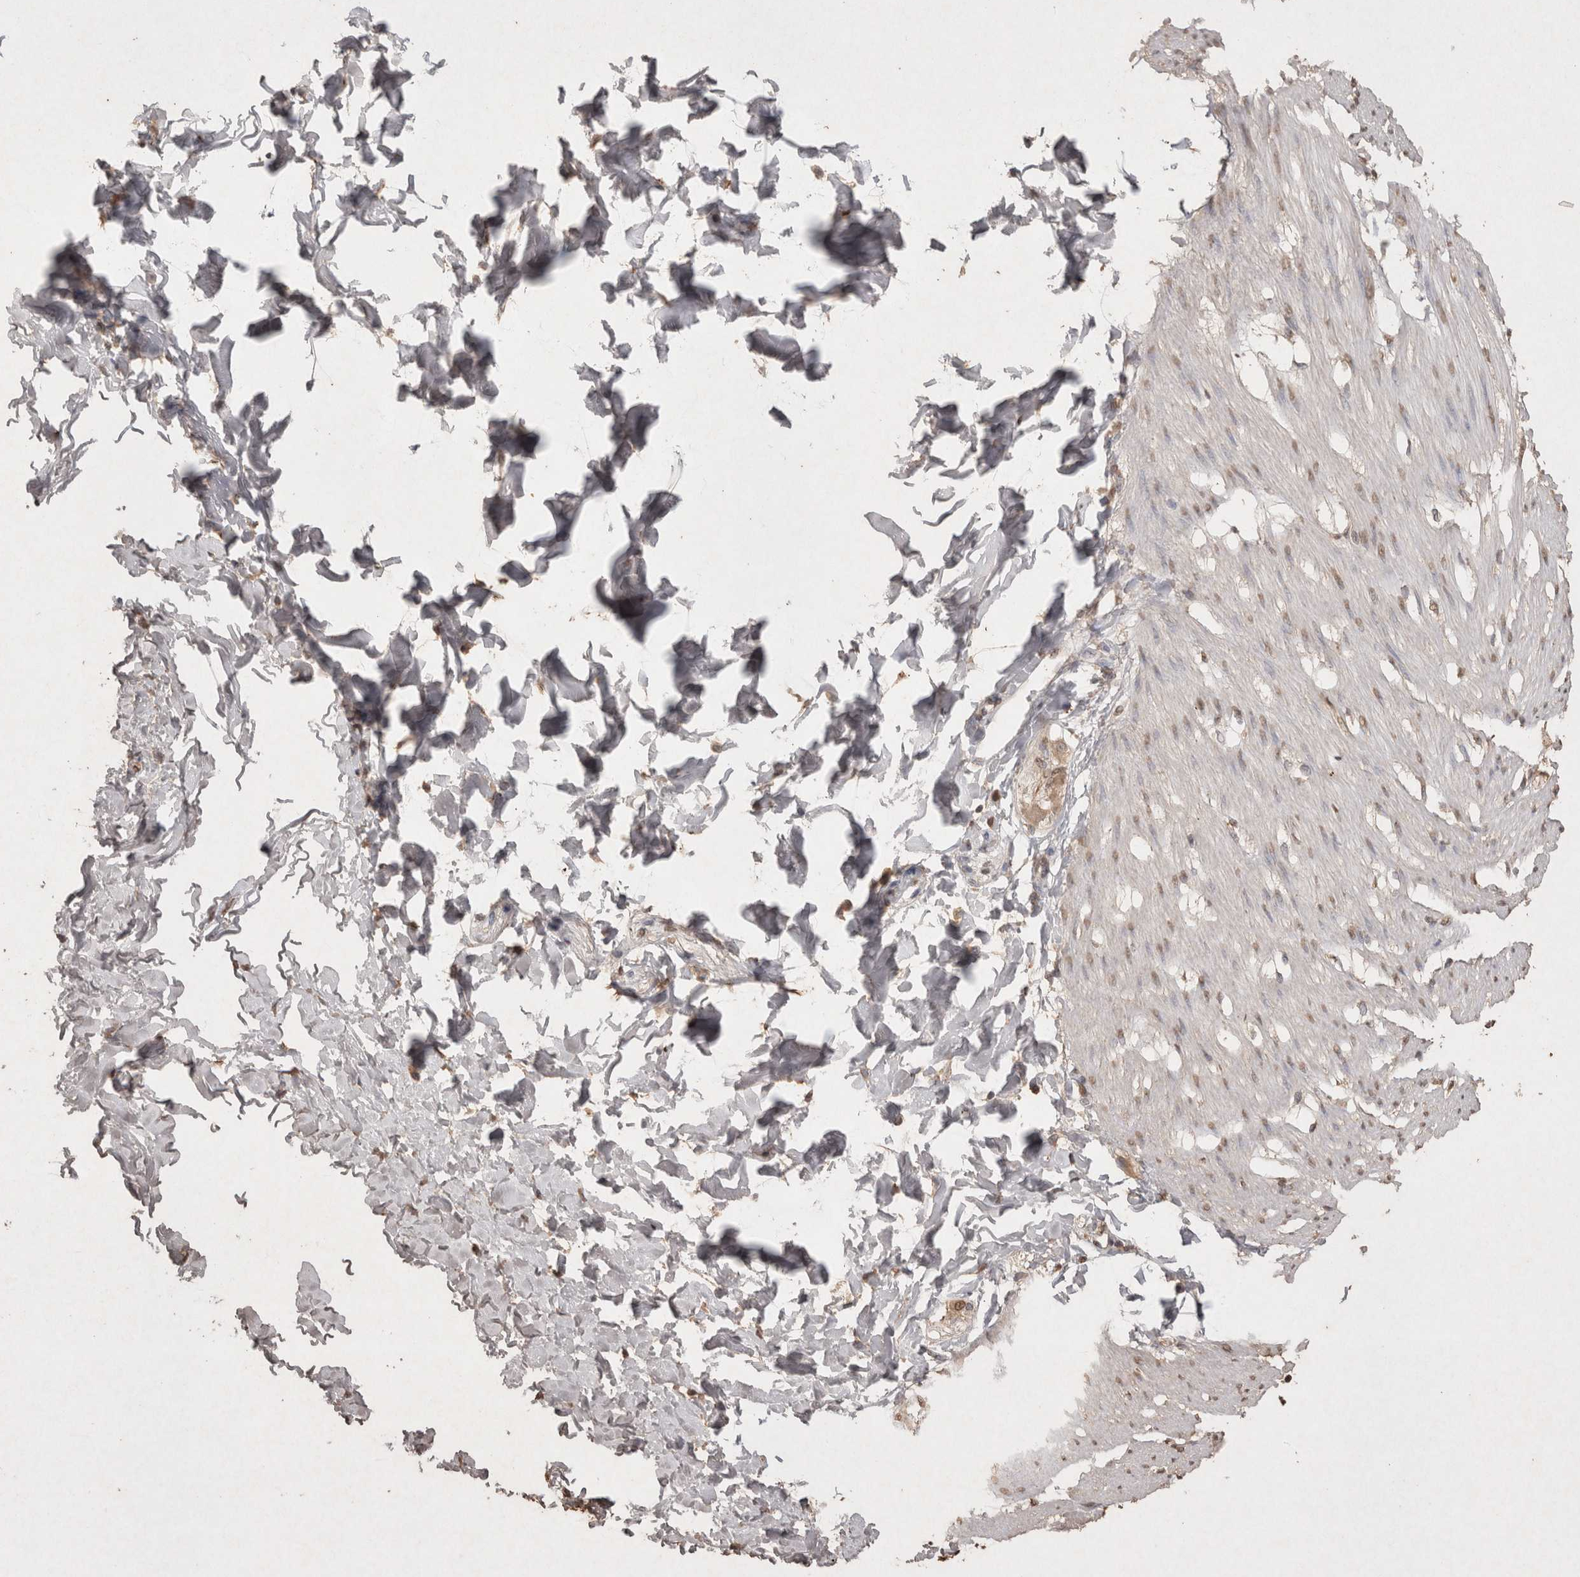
{"staining": {"intensity": "weak", "quantity": "25%-75%", "location": "nuclear"}, "tissue": "smooth muscle", "cell_type": "Smooth muscle cells", "image_type": "normal", "snomed": [{"axis": "morphology", "description": "Normal tissue, NOS"}, {"axis": "morphology", "description": "Adenocarcinoma, NOS"}, {"axis": "topography", "description": "Smooth muscle"}, {"axis": "topography", "description": "Colon"}], "caption": "Weak nuclear protein positivity is identified in approximately 25%-75% of smooth muscle cells in smooth muscle. Immunohistochemistry stains the protein in brown and the nuclei are stained blue.", "gene": "MLX", "patient": {"sex": "male", "age": 14}}